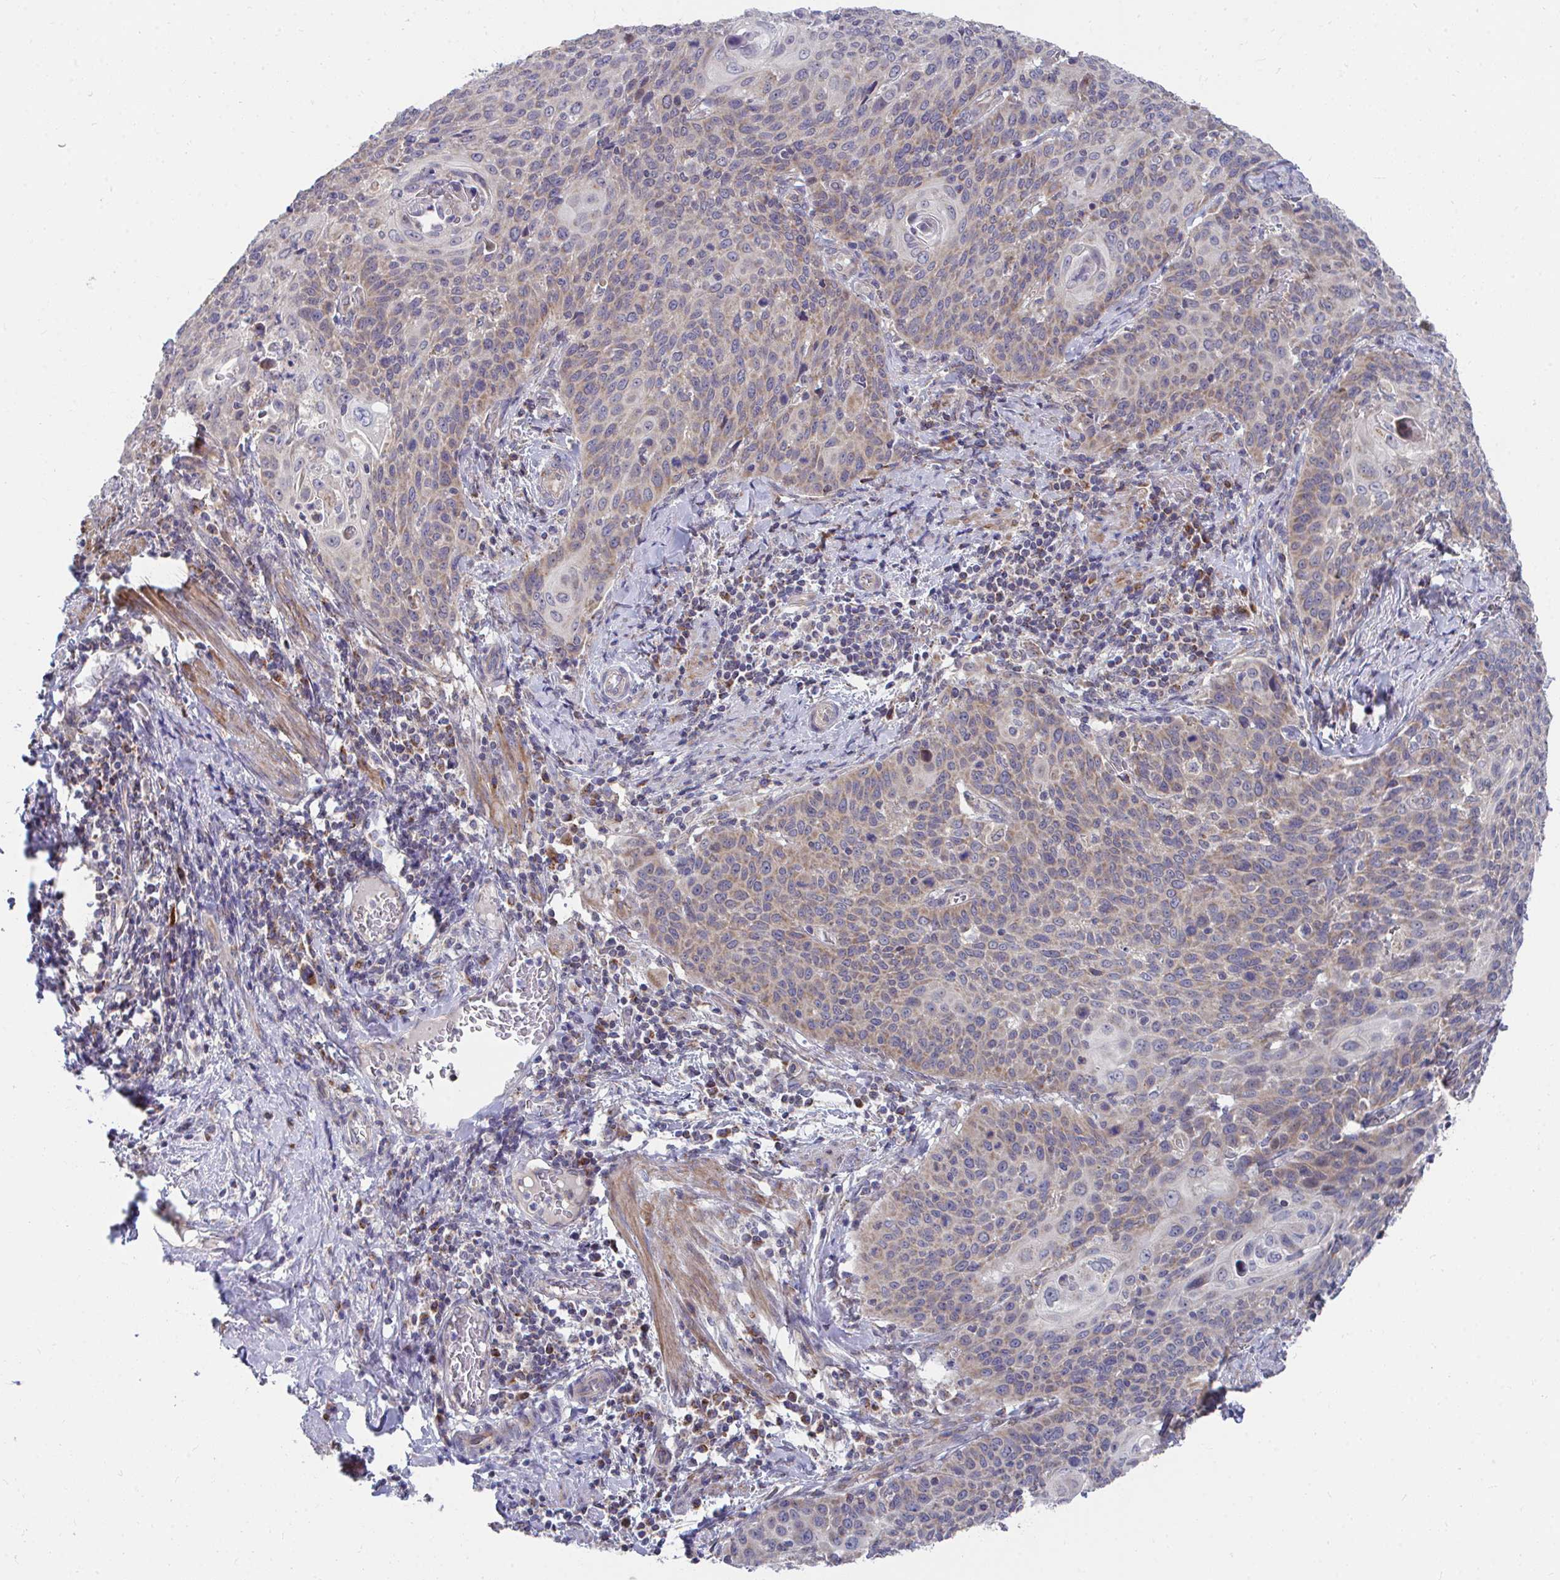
{"staining": {"intensity": "weak", "quantity": "25%-75%", "location": "cytoplasmic/membranous"}, "tissue": "cervical cancer", "cell_type": "Tumor cells", "image_type": "cancer", "snomed": [{"axis": "morphology", "description": "Squamous cell carcinoma, NOS"}, {"axis": "topography", "description": "Cervix"}], "caption": "Cervical squamous cell carcinoma stained with a protein marker displays weak staining in tumor cells.", "gene": "PEX3", "patient": {"sex": "female", "age": 65}}